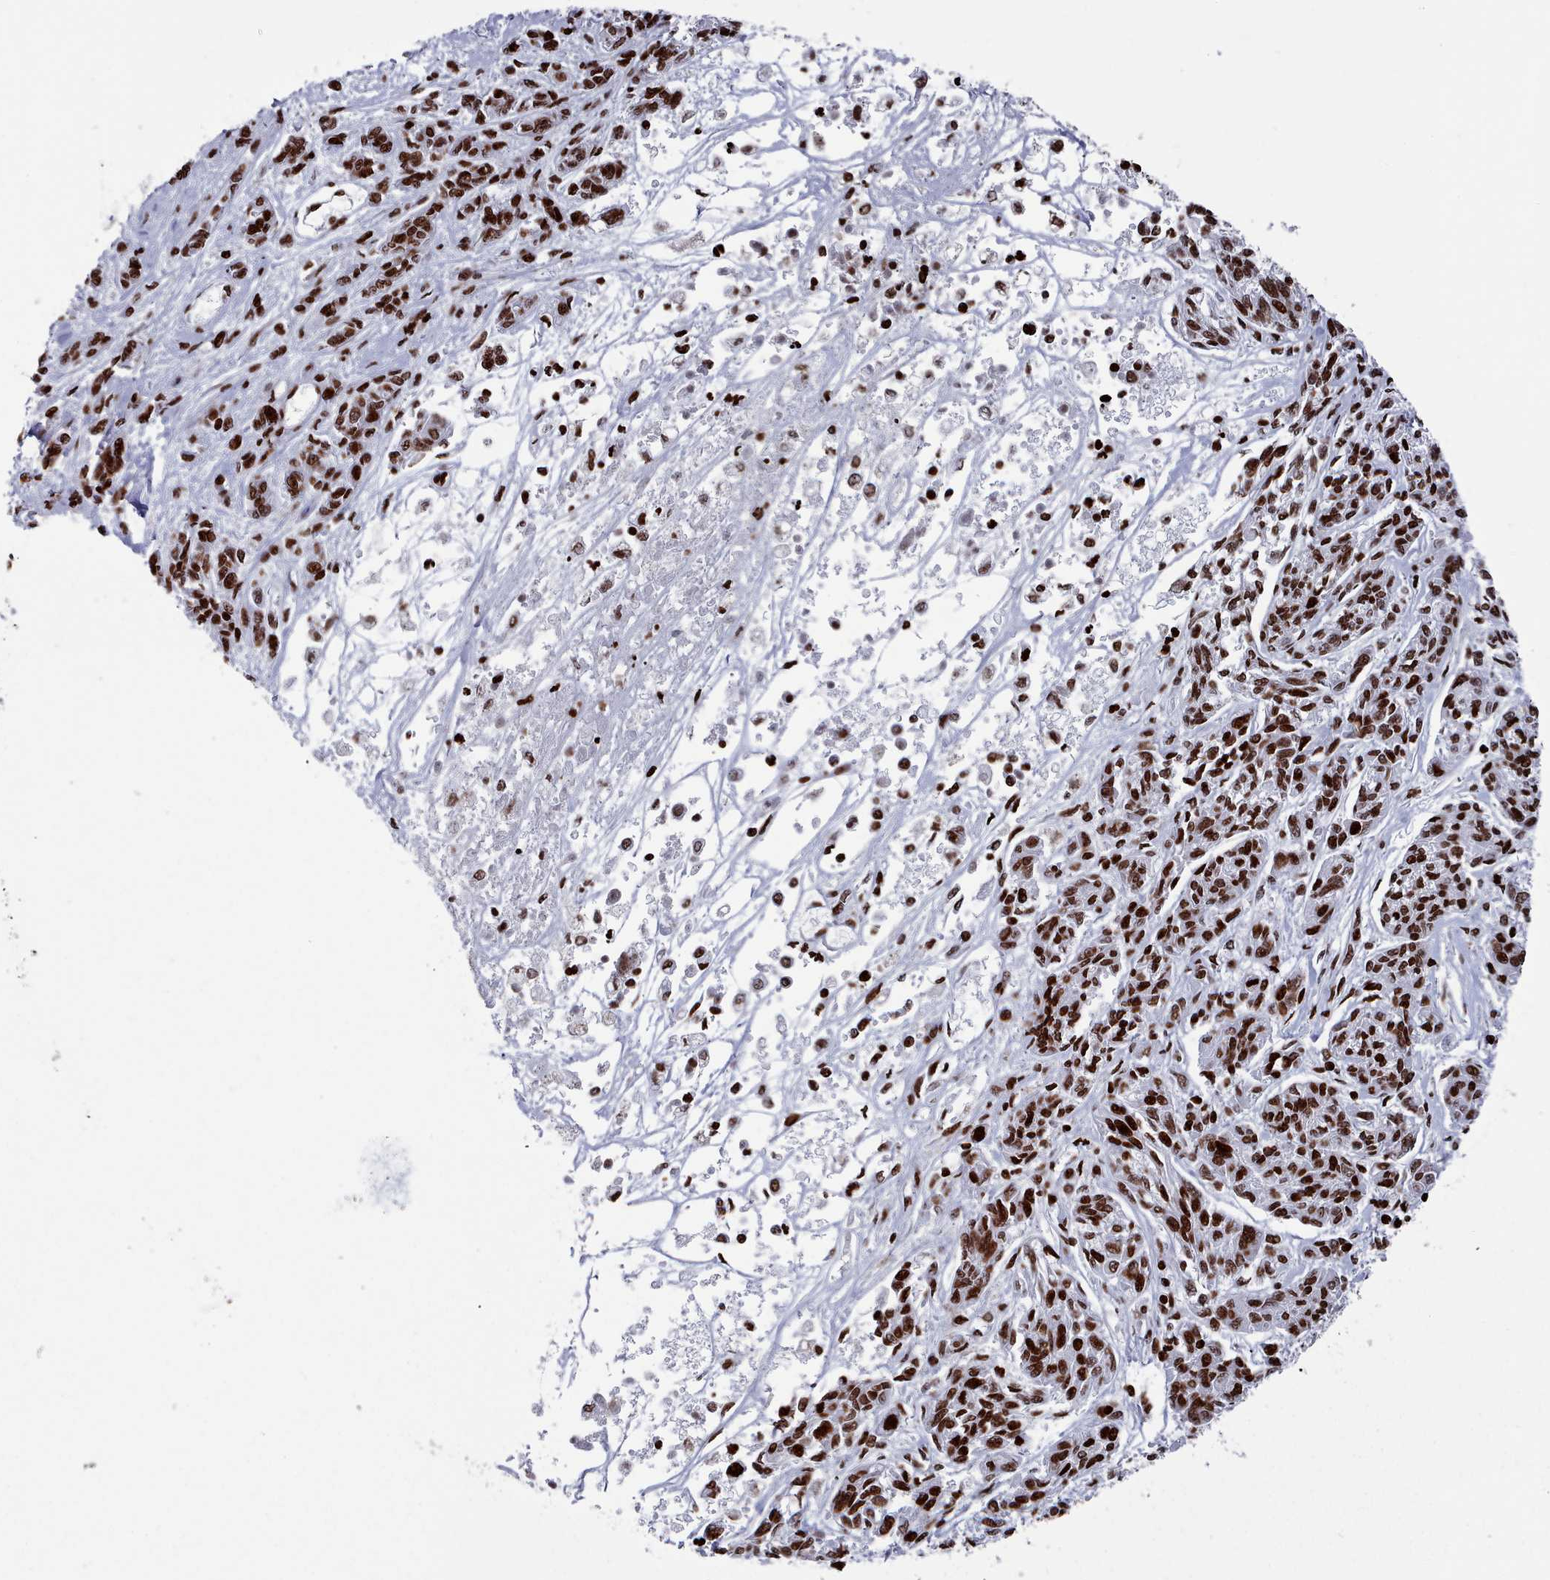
{"staining": {"intensity": "strong", "quantity": ">75%", "location": "nuclear"}, "tissue": "melanoma", "cell_type": "Tumor cells", "image_type": "cancer", "snomed": [{"axis": "morphology", "description": "Malignant melanoma, NOS"}, {"axis": "topography", "description": "Skin"}], "caption": "Immunohistochemical staining of human melanoma shows high levels of strong nuclear expression in approximately >75% of tumor cells.", "gene": "PCDHB12", "patient": {"sex": "male", "age": 53}}